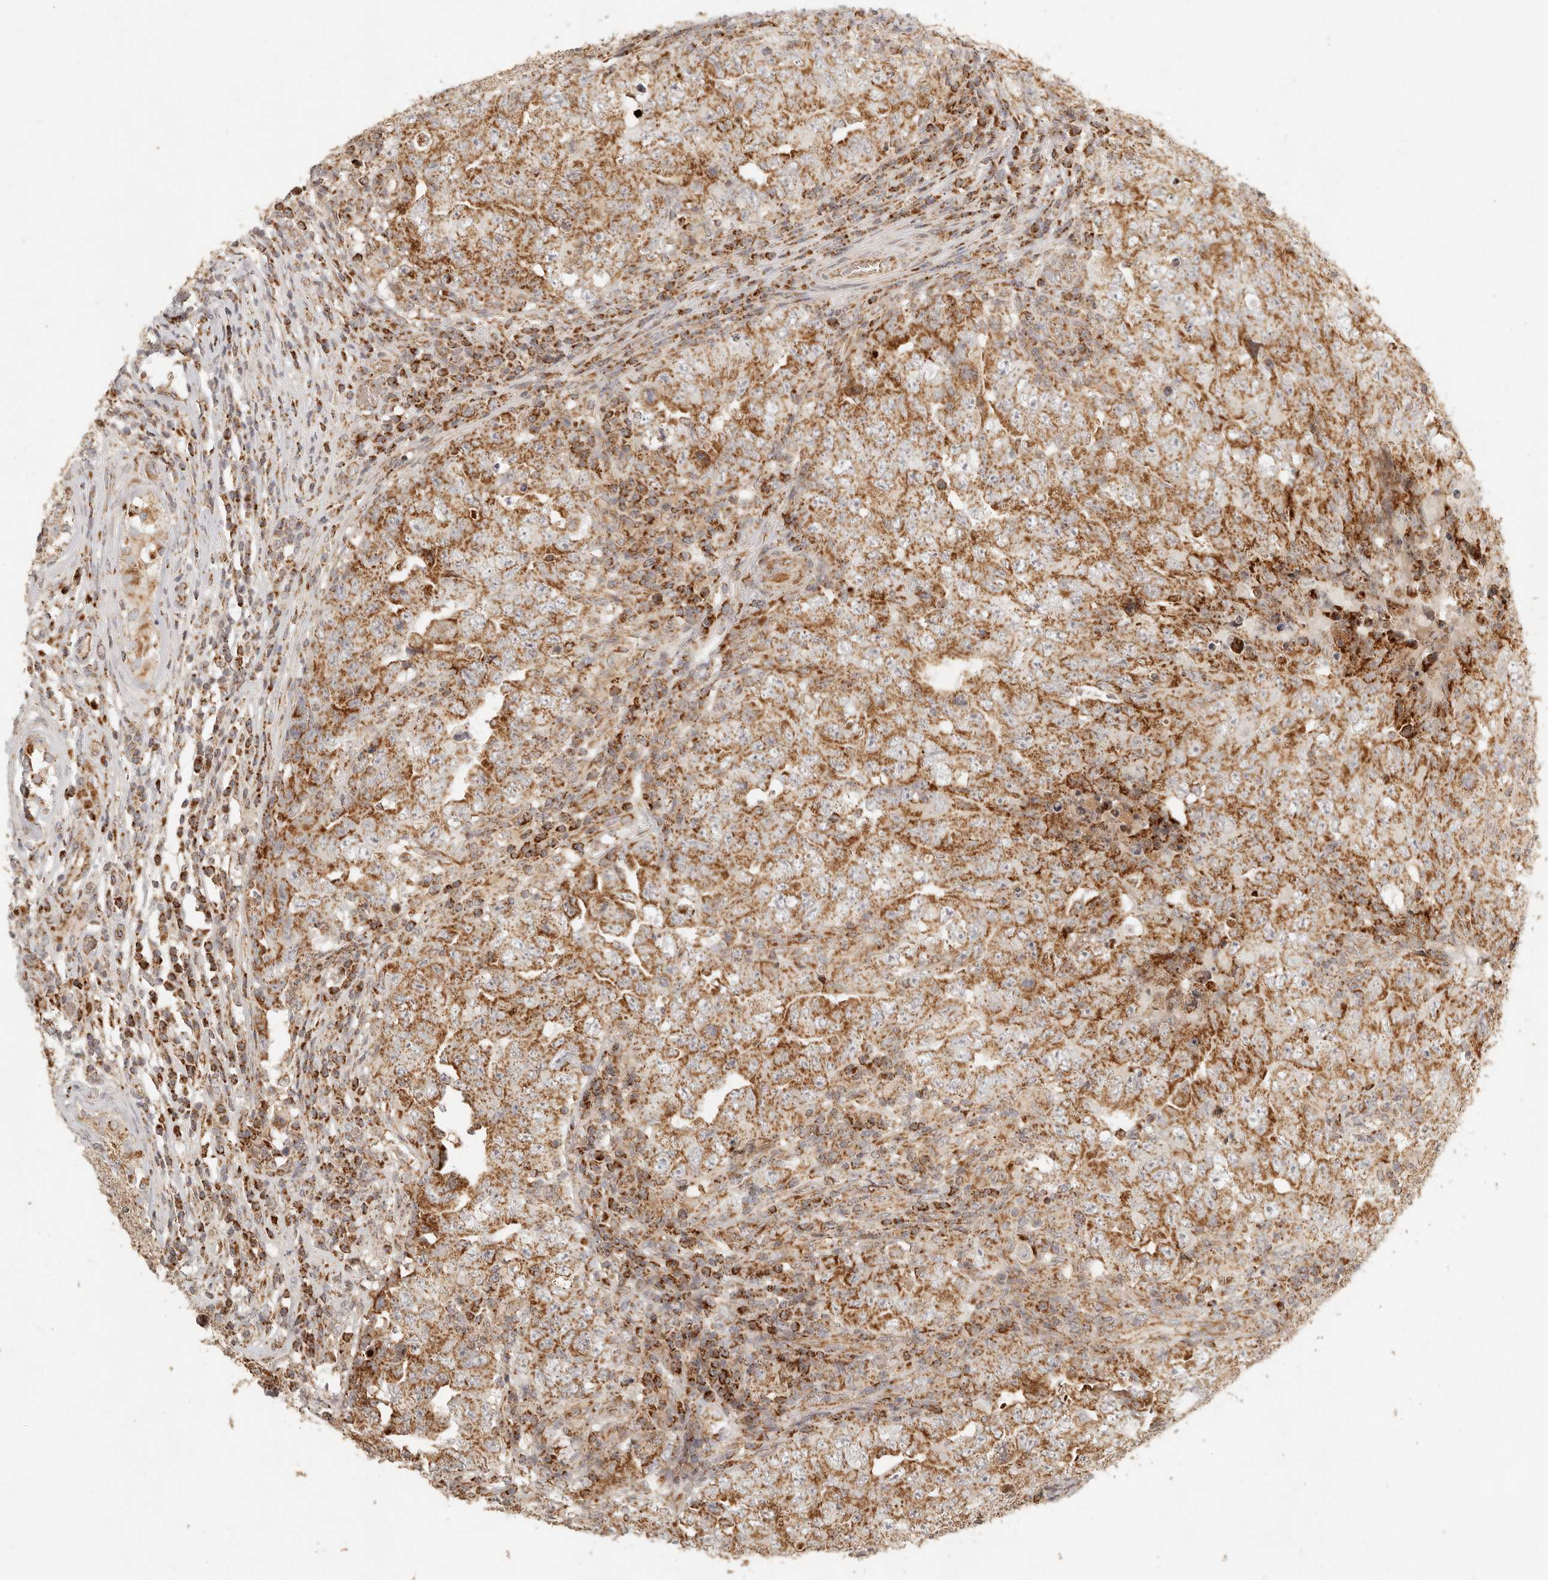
{"staining": {"intensity": "moderate", "quantity": ">75%", "location": "cytoplasmic/membranous"}, "tissue": "testis cancer", "cell_type": "Tumor cells", "image_type": "cancer", "snomed": [{"axis": "morphology", "description": "Carcinoma, Embryonal, NOS"}, {"axis": "topography", "description": "Testis"}], "caption": "Tumor cells display medium levels of moderate cytoplasmic/membranous positivity in about >75% of cells in human testis cancer (embryonal carcinoma).", "gene": "MRPL55", "patient": {"sex": "male", "age": 26}}